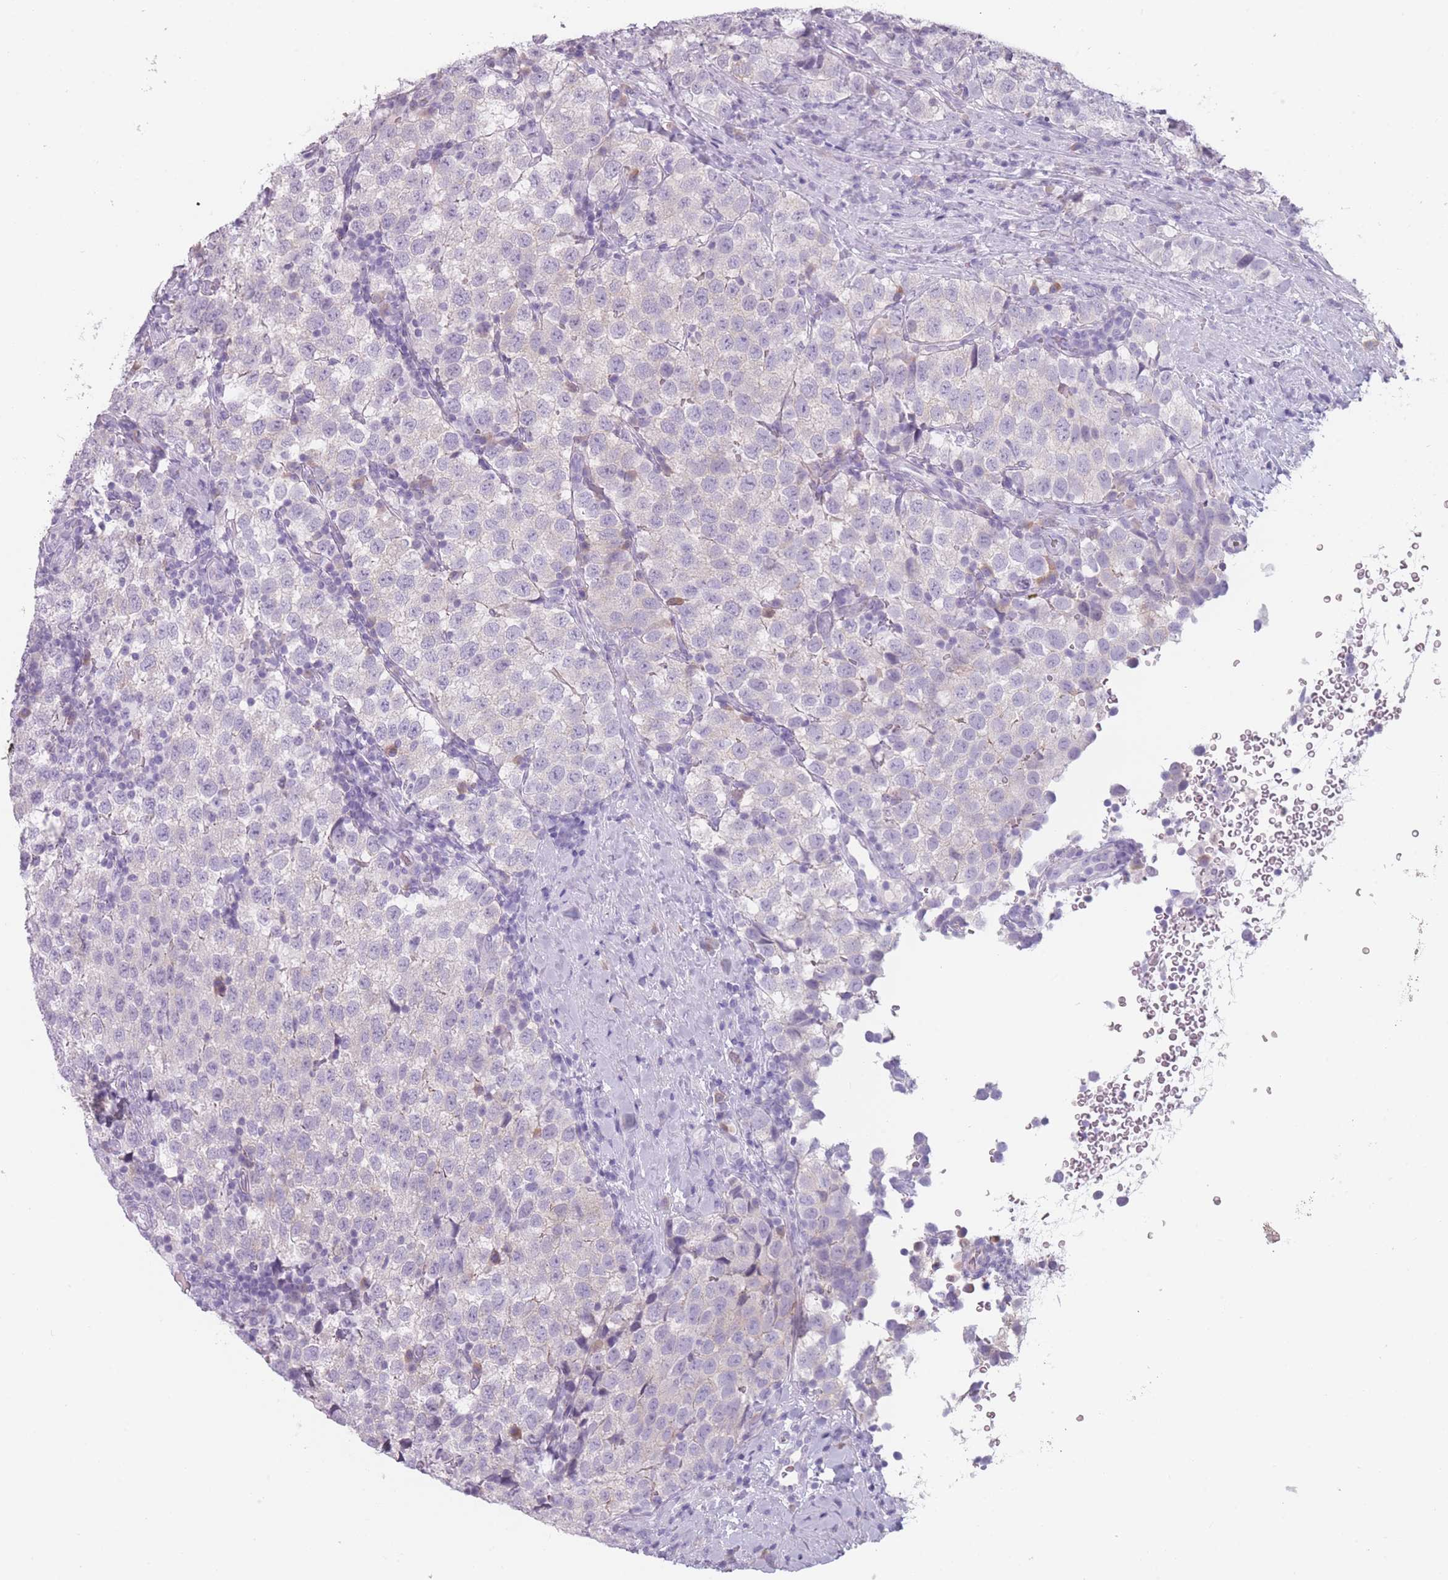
{"staining": {"intensity": "negative", "quantity": "none", "location": "none"}, "tissue": "testis cancer", "cell_type": "Tumor cells", "image_type": "cancer", "snomed": [{"axis": "morphology", "description": "Seminoma, NOS"}, {"axis": "topography", "description": "Testis"}], "caption": "Protein analysis of testis cancer (seminoma) exhibits no significant staining in tumor cells.", "gene": "PPFIA3", "patient": {"sex": "male", "age": 34}}